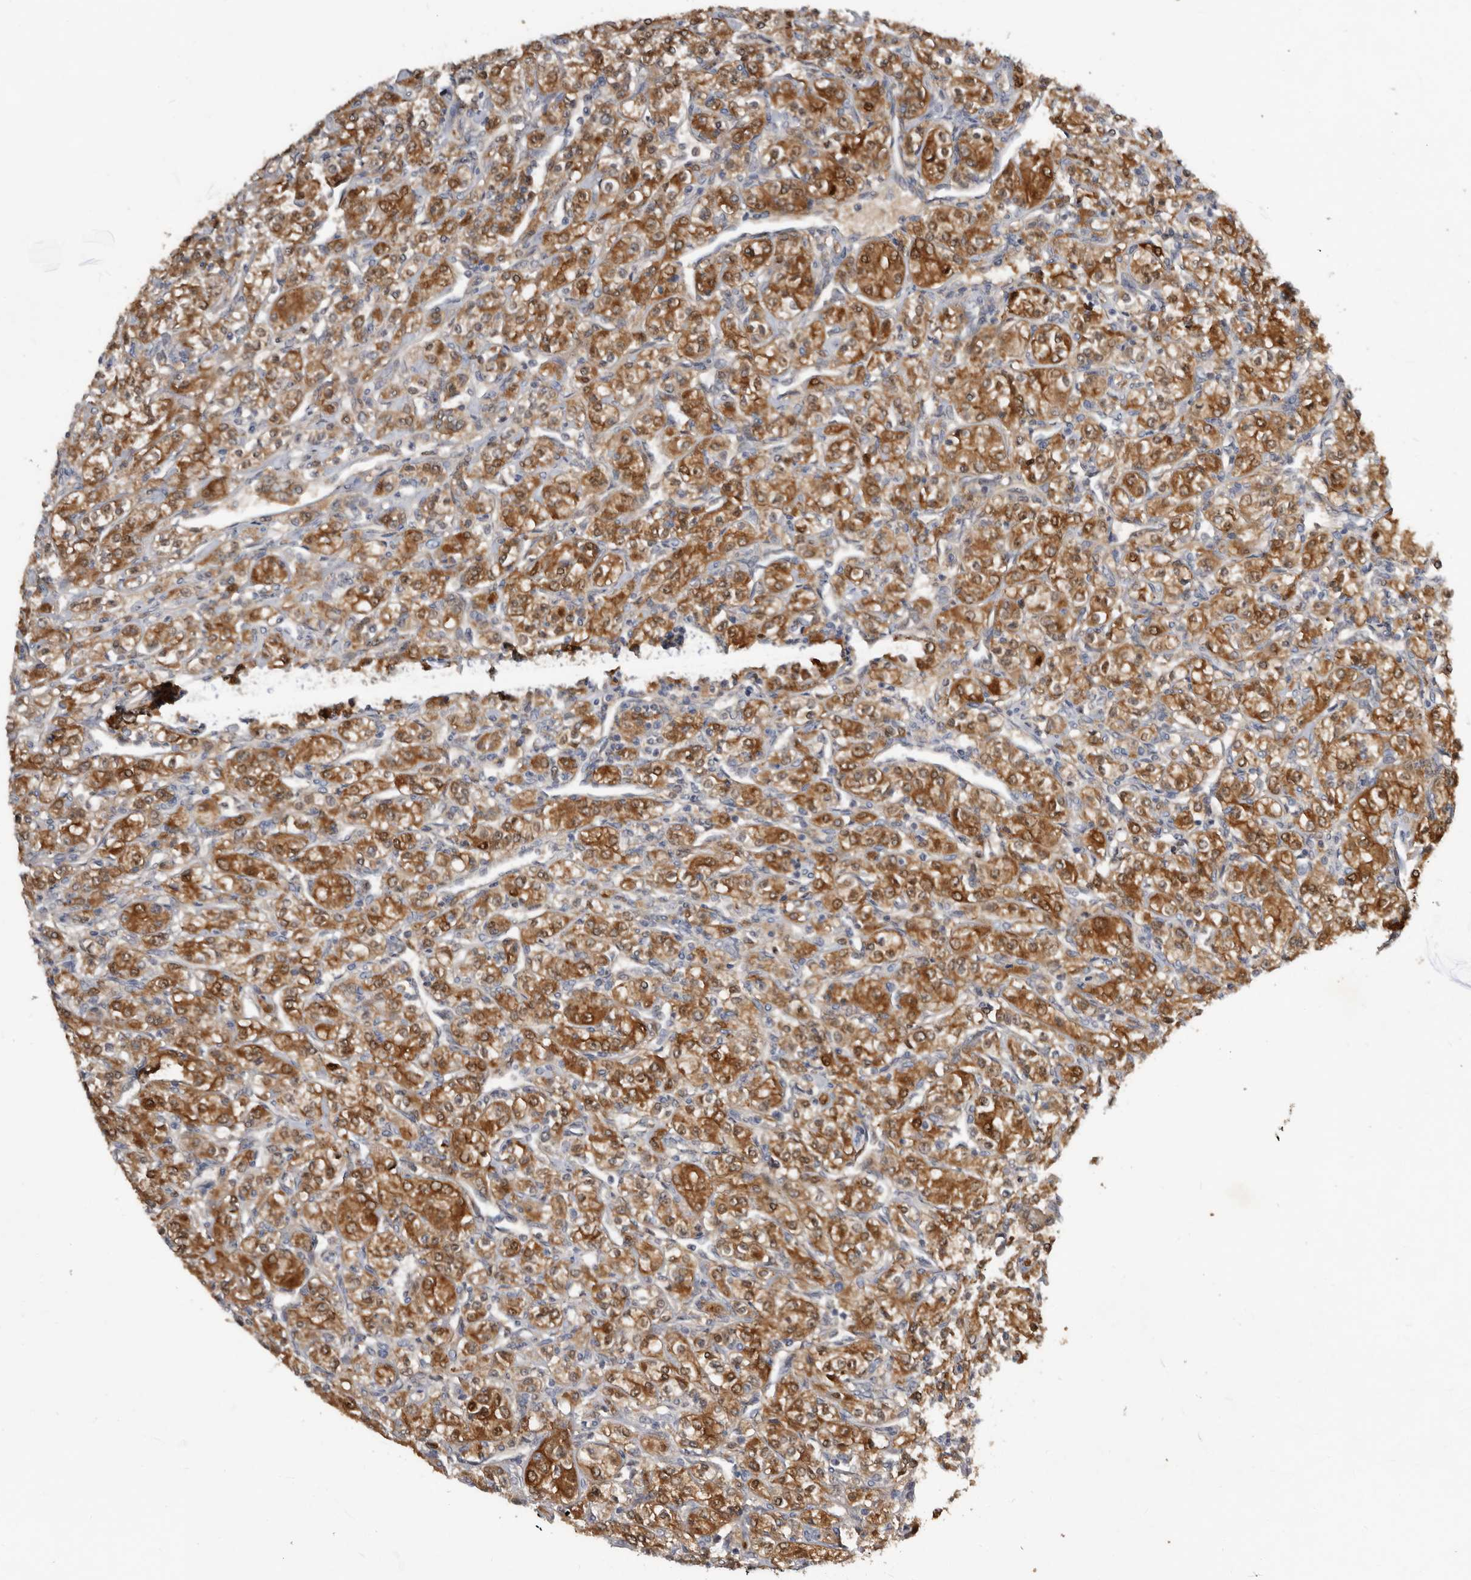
{"staining": {"intensity": "moderate", "quantity": ">75%", "location": "cytoplasmic/membranous"}, "tissue": "renal cancer", "cell_type": "Tumor cells", "image_type": "cancer", "snomed": [{"axis": "morphology", "description": "Adenocarcinoma, NOS"}, {"axis": "topography", "description": "Kidney"}], "caption": "Adenocarcinoma (renal) stained with immunohistochemistry displays moderate cytoplasmic/membranous positivity in about >75% of tumor cells.", "gene": "RBKS", "patient": {"sex": "male", "age": 77}}